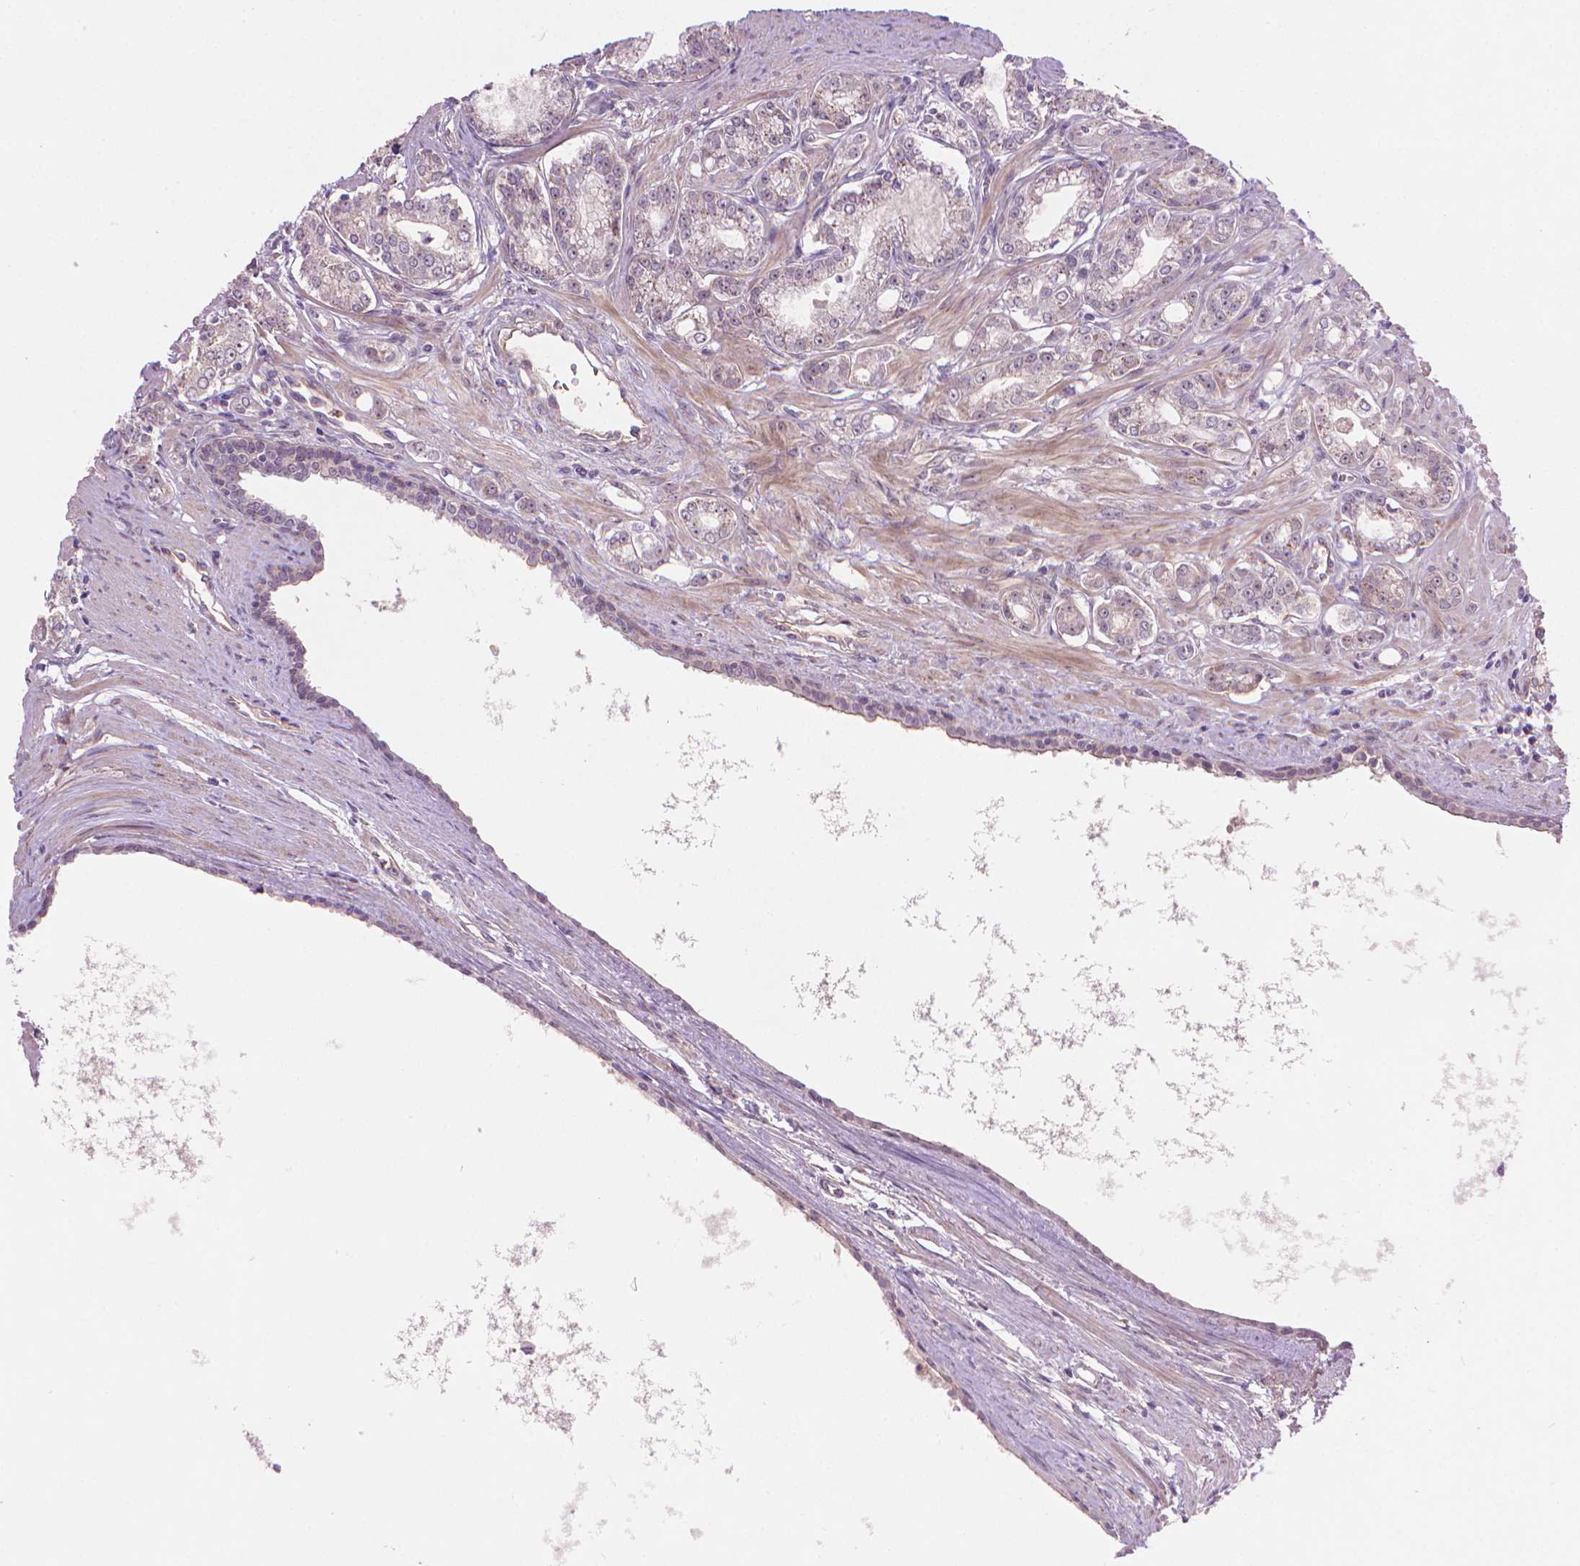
{"staining": {"intensity": "weak", "quantity": "<25%", "location": "cytoplasmic/membranous"}, "tissue": "prostate cancer", "cell_type": "Tumor cells", "image_type": "cancer", "snomed": [{"axis": "morphology", "description": "Adenocarcinoma, NOS"}, {"axis": "topography", "description": "Prostate"}], "caption": "Tumor cells show no significant protein staining in prostate adenocarcinoma.", "gene": "AMMECR1", "patient": {"sex": "male", "age": 71}}